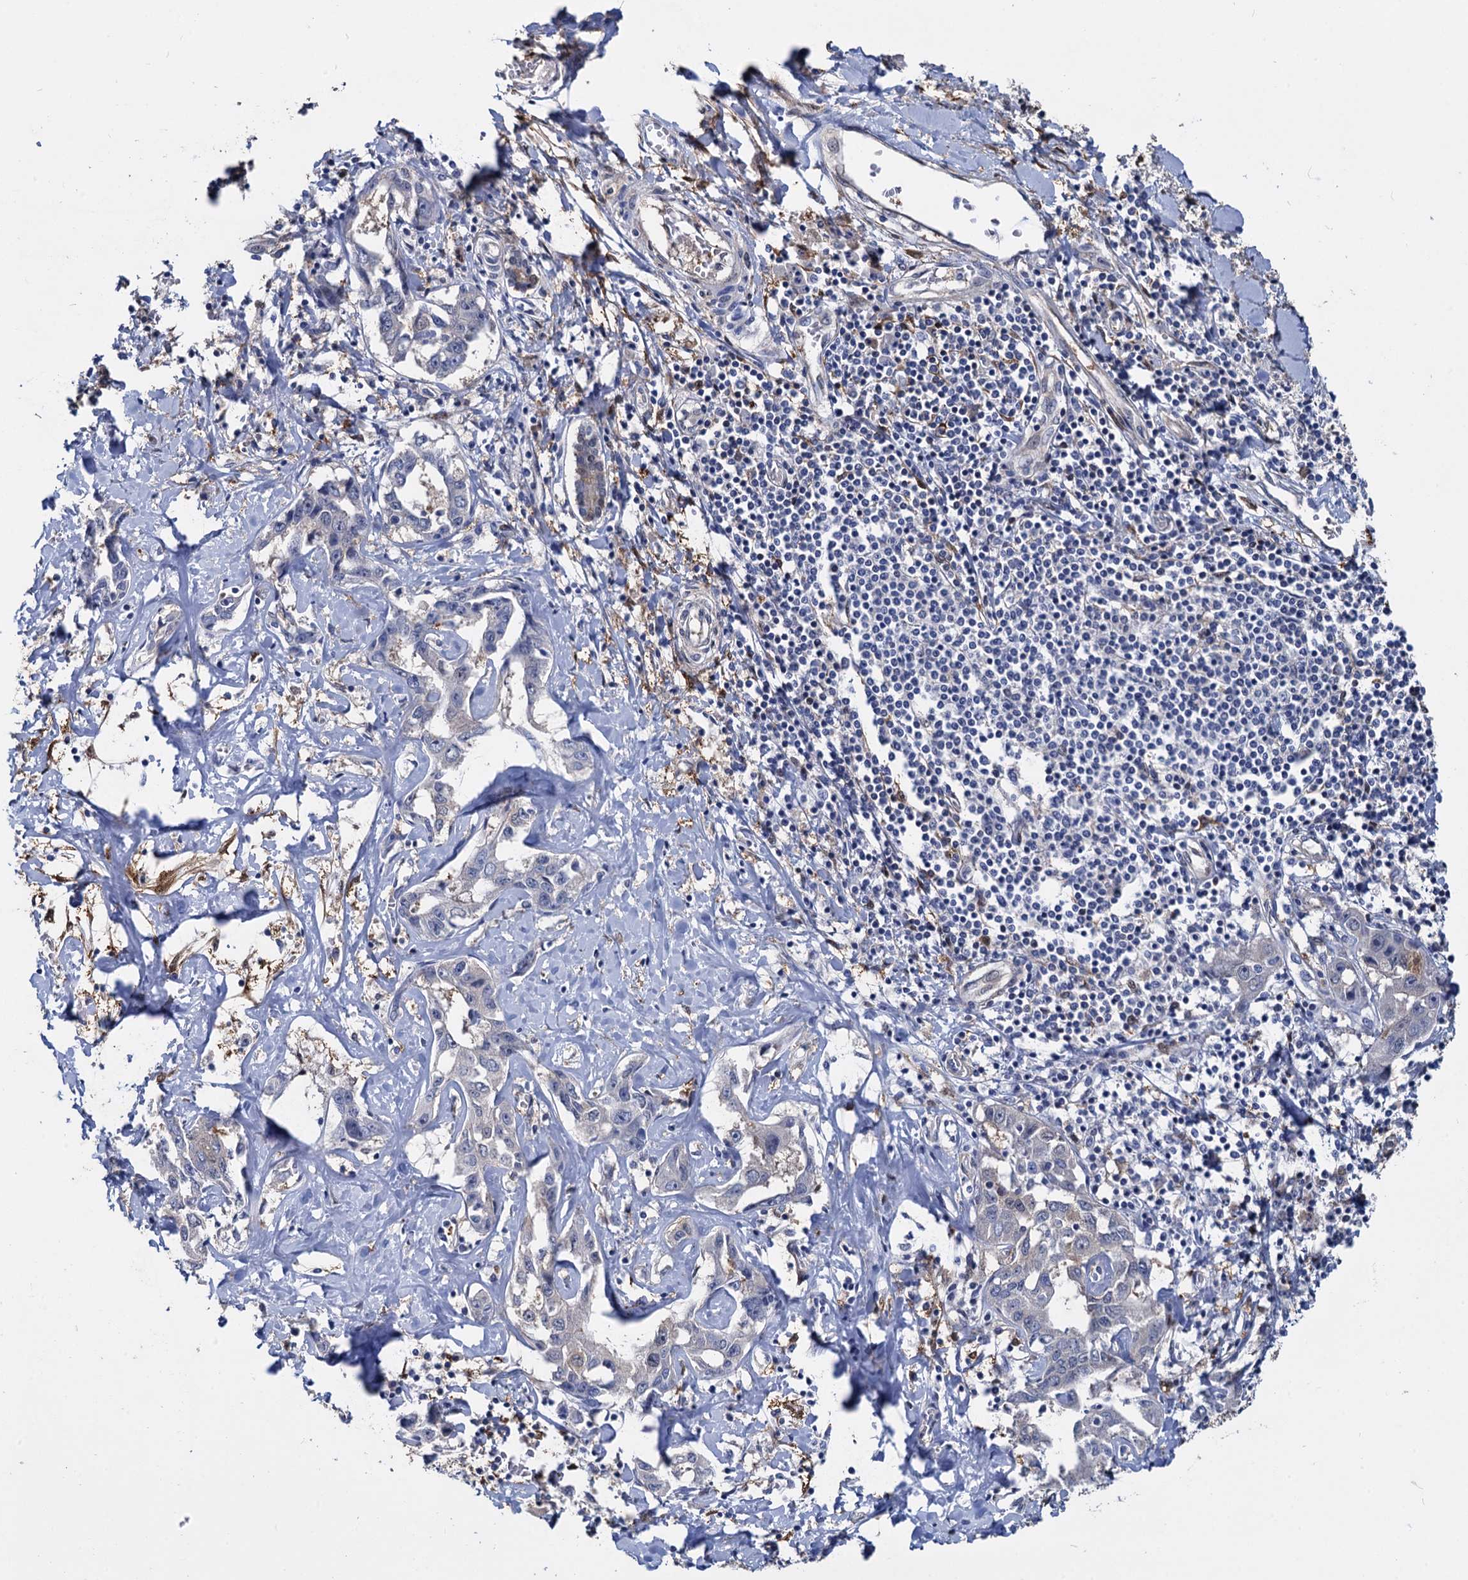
{"staining": {"intensity": "moderate", "quantity": "<25%", "location": "cytoplasmic/membranous"}, "tissue": "liver cancer", "cell_type": "Tumor cells", "image_type": "cancer", "snomed": [{"axis": "morphology", "description": "Cholangiocarcinoma"}, {"axis": "topography", "description": "Liver"}], "caption": "Moderate cytoplasmic/membranous staining is seen in about <25% of tumor cells in cholangiocarcinoma (liver). (Stains: DAB (3,3'-diaminobenzidine) in brown, nuclei in blue, Microscopy: brightfield microscopy at high magnification).", "gene": "GSTM3", "patient": {"sex": "male", "age": 59}}